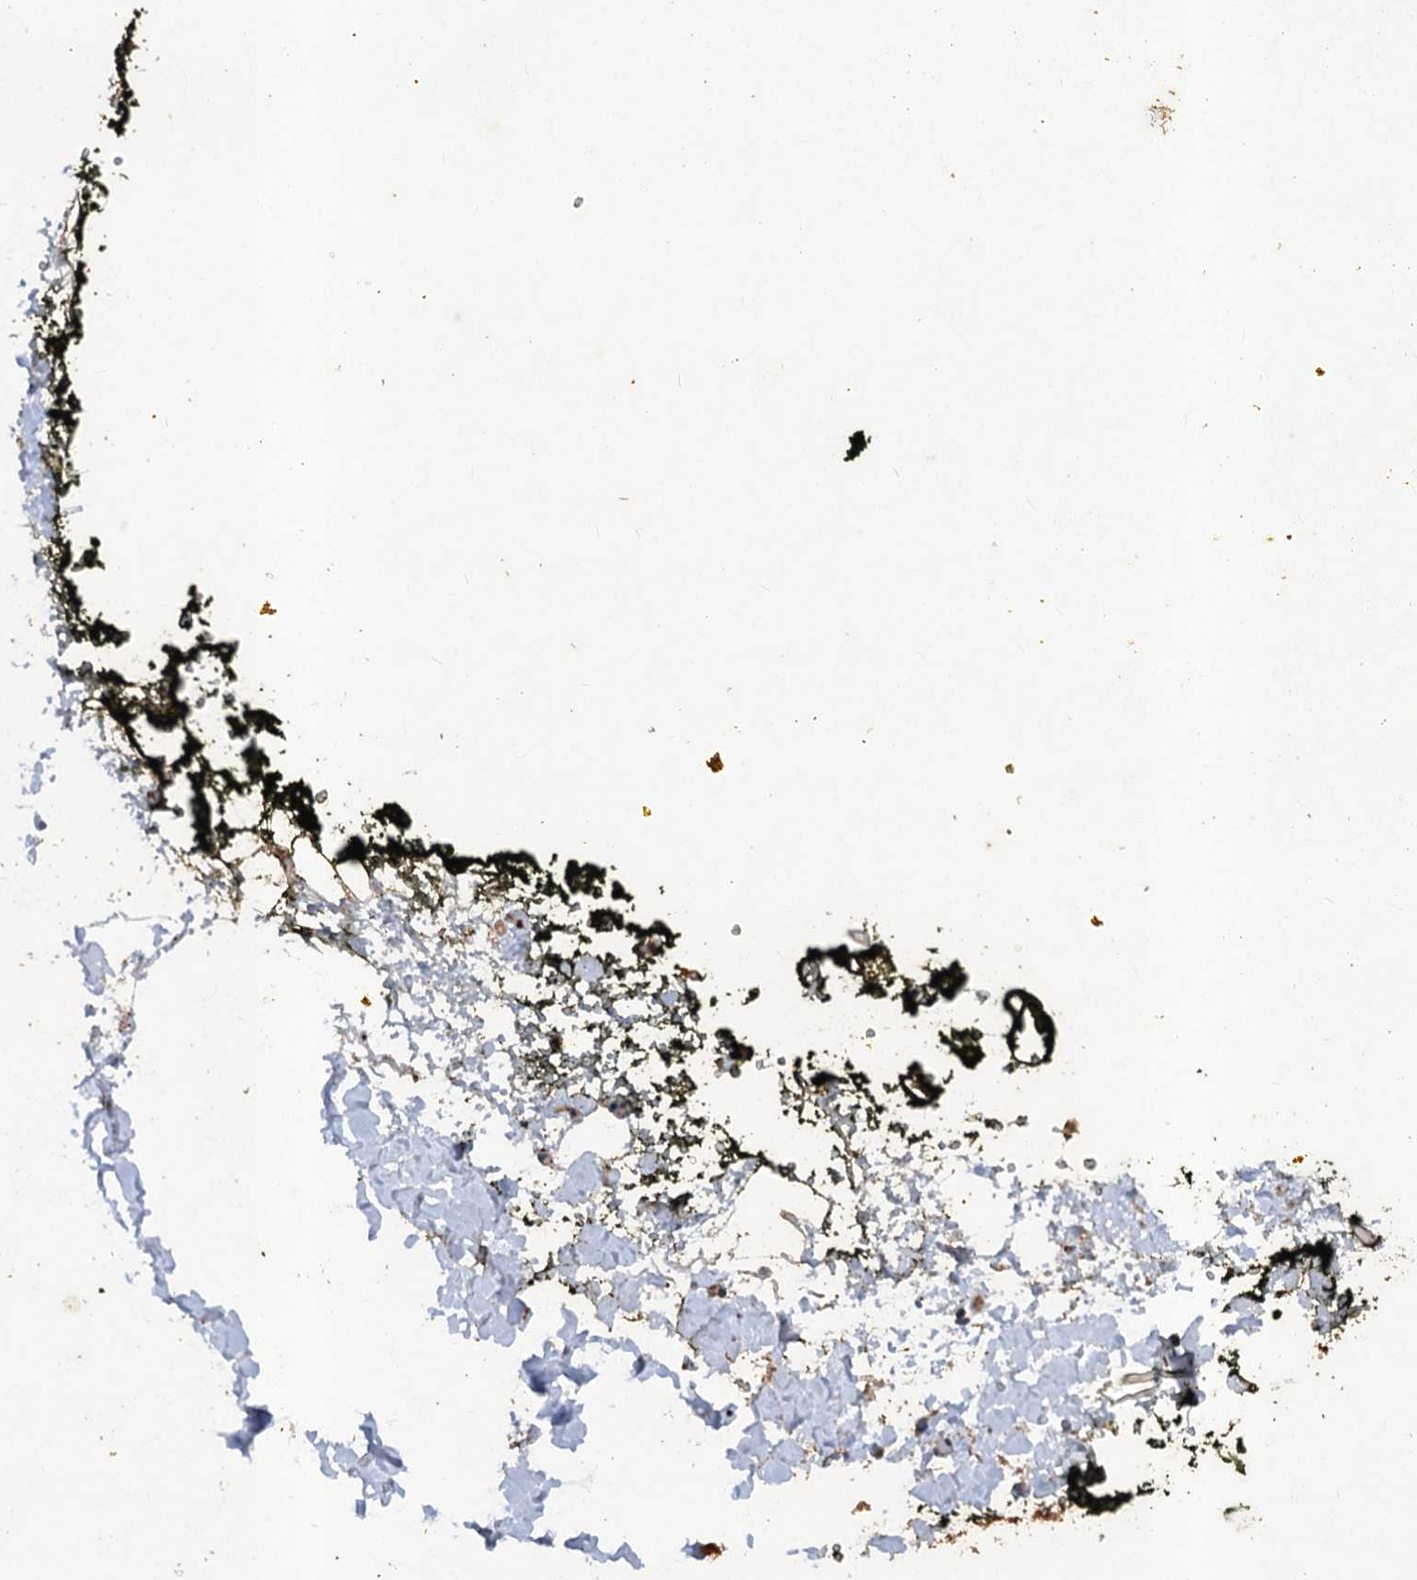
{"staining": {"intensity": "moderate", "quantity": "25%-75%", "location": "cytoplasmic/membranous"}, "tissue": "adipose tissue", "cell_type": "Adipocytes", "image_type": "normal", "snomed": [{"axis": "morphology", "description": "Normal tissue, NOS"}, {"axis": "morphology", "description": "Adenocarcinoma, NOS"}, {"axis": "topography", "description": "Pancreas"}, {"axis": "topography", "description": "Peripheral nerve tissue"}], "caption": "Protein staining by IHC shows moderate cytoplasmic/membranous staining in approximately 25%-75% of adipocytes in normal adipose tissue.", "gene": "SCUBE3", "patient": {"sex": "male", "age": 59}}